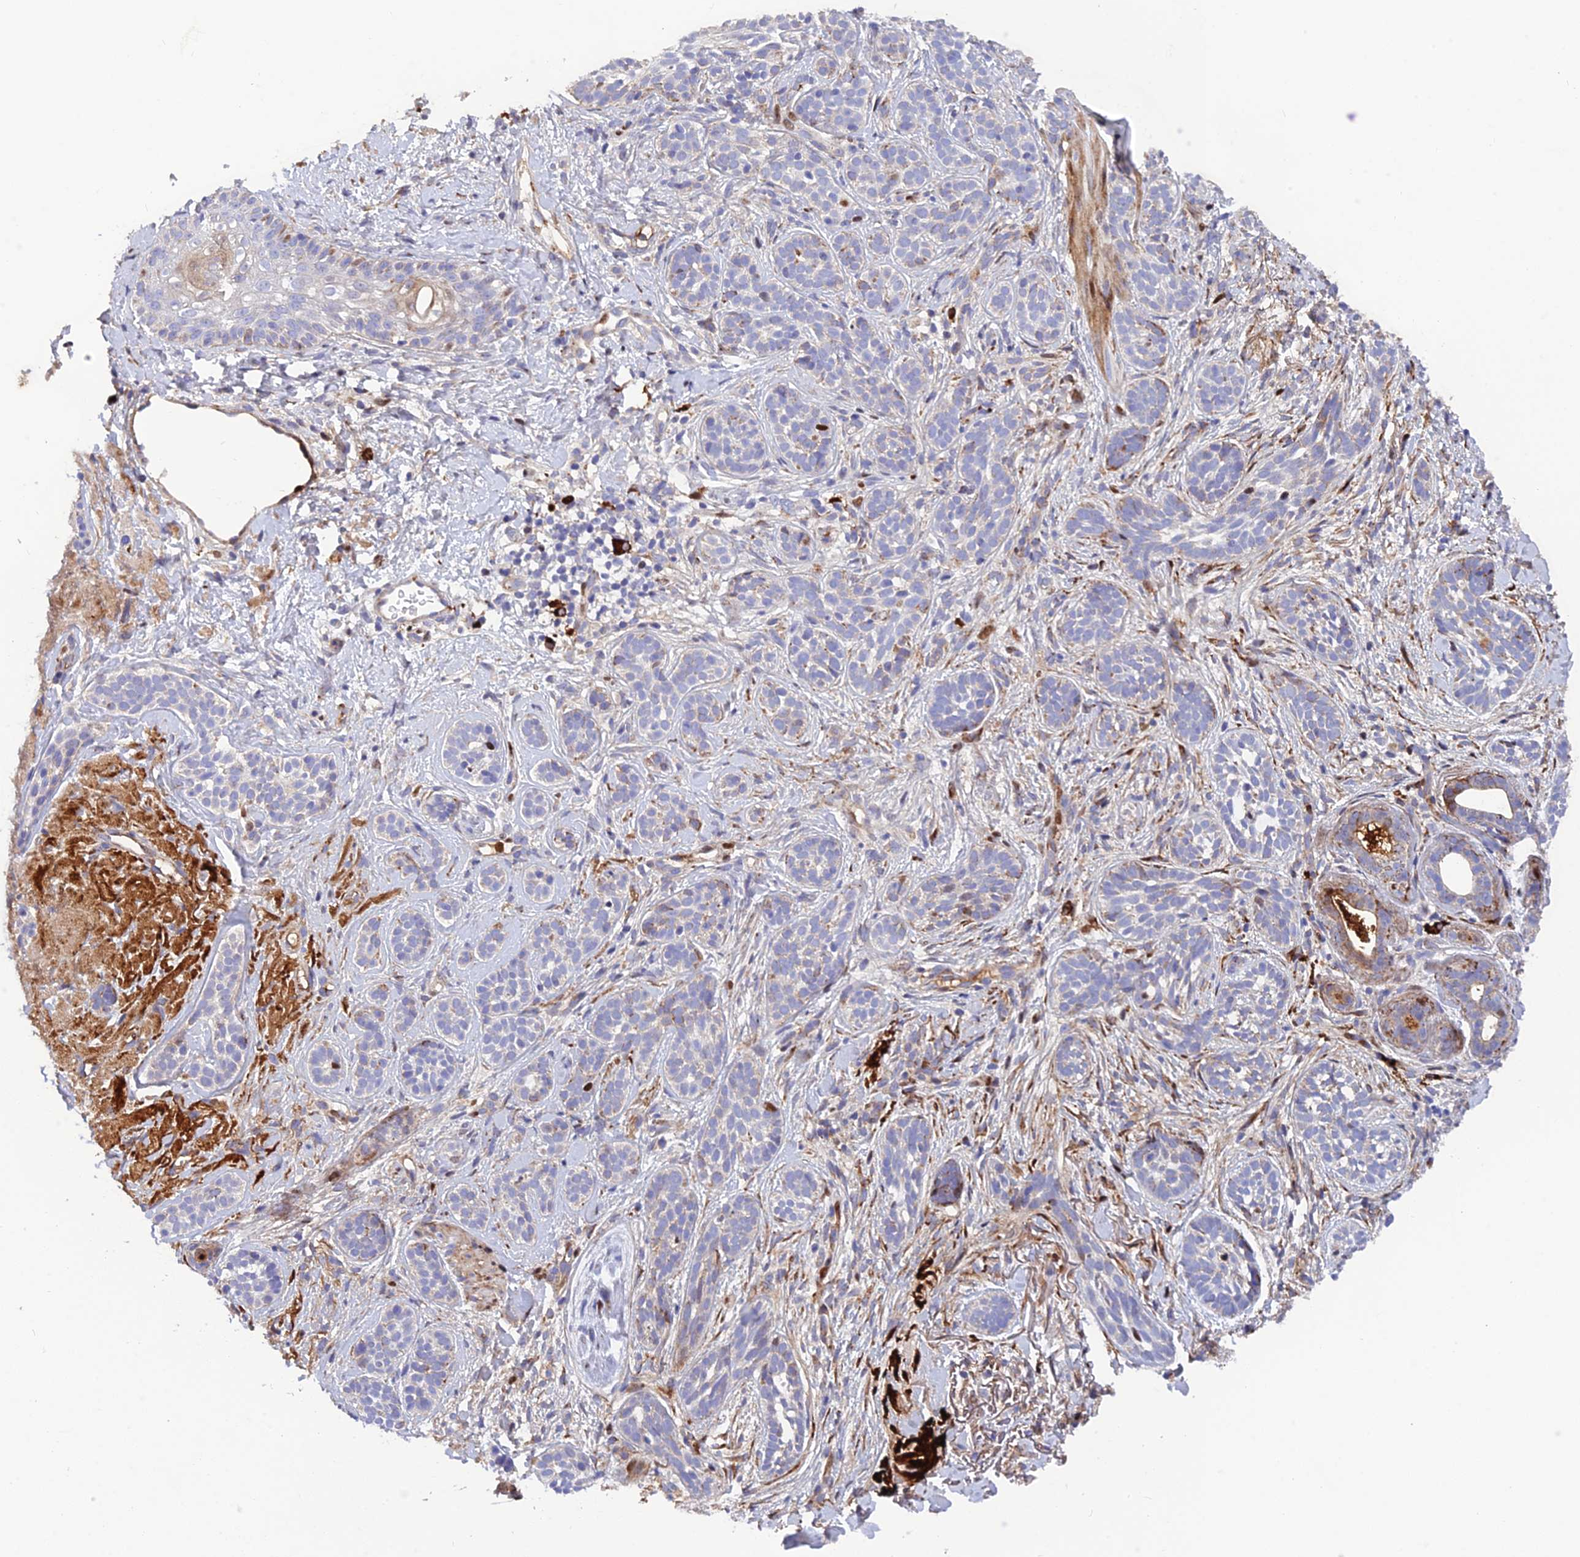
{"staining": {"intensity": "weak", "quantity": "<25%", "location": "cytoplasmic/membranous"}, "tissue": "skin cancer", "cell_type": "Tumor cells", "image_type": "cancer", "snomed": [{"axis": "morphology", "description": "Basal cell carcinoma"}, {"axis": "topography", "description": "Skin"}], "caption": "Human basal cell carcinoma (skin) stained for a protein using immunohistochemistry (IHC) exhibits no staining in tumor cells.", "gene": "CPSF4L", "patient": {"sex": "male", "age": 71}}